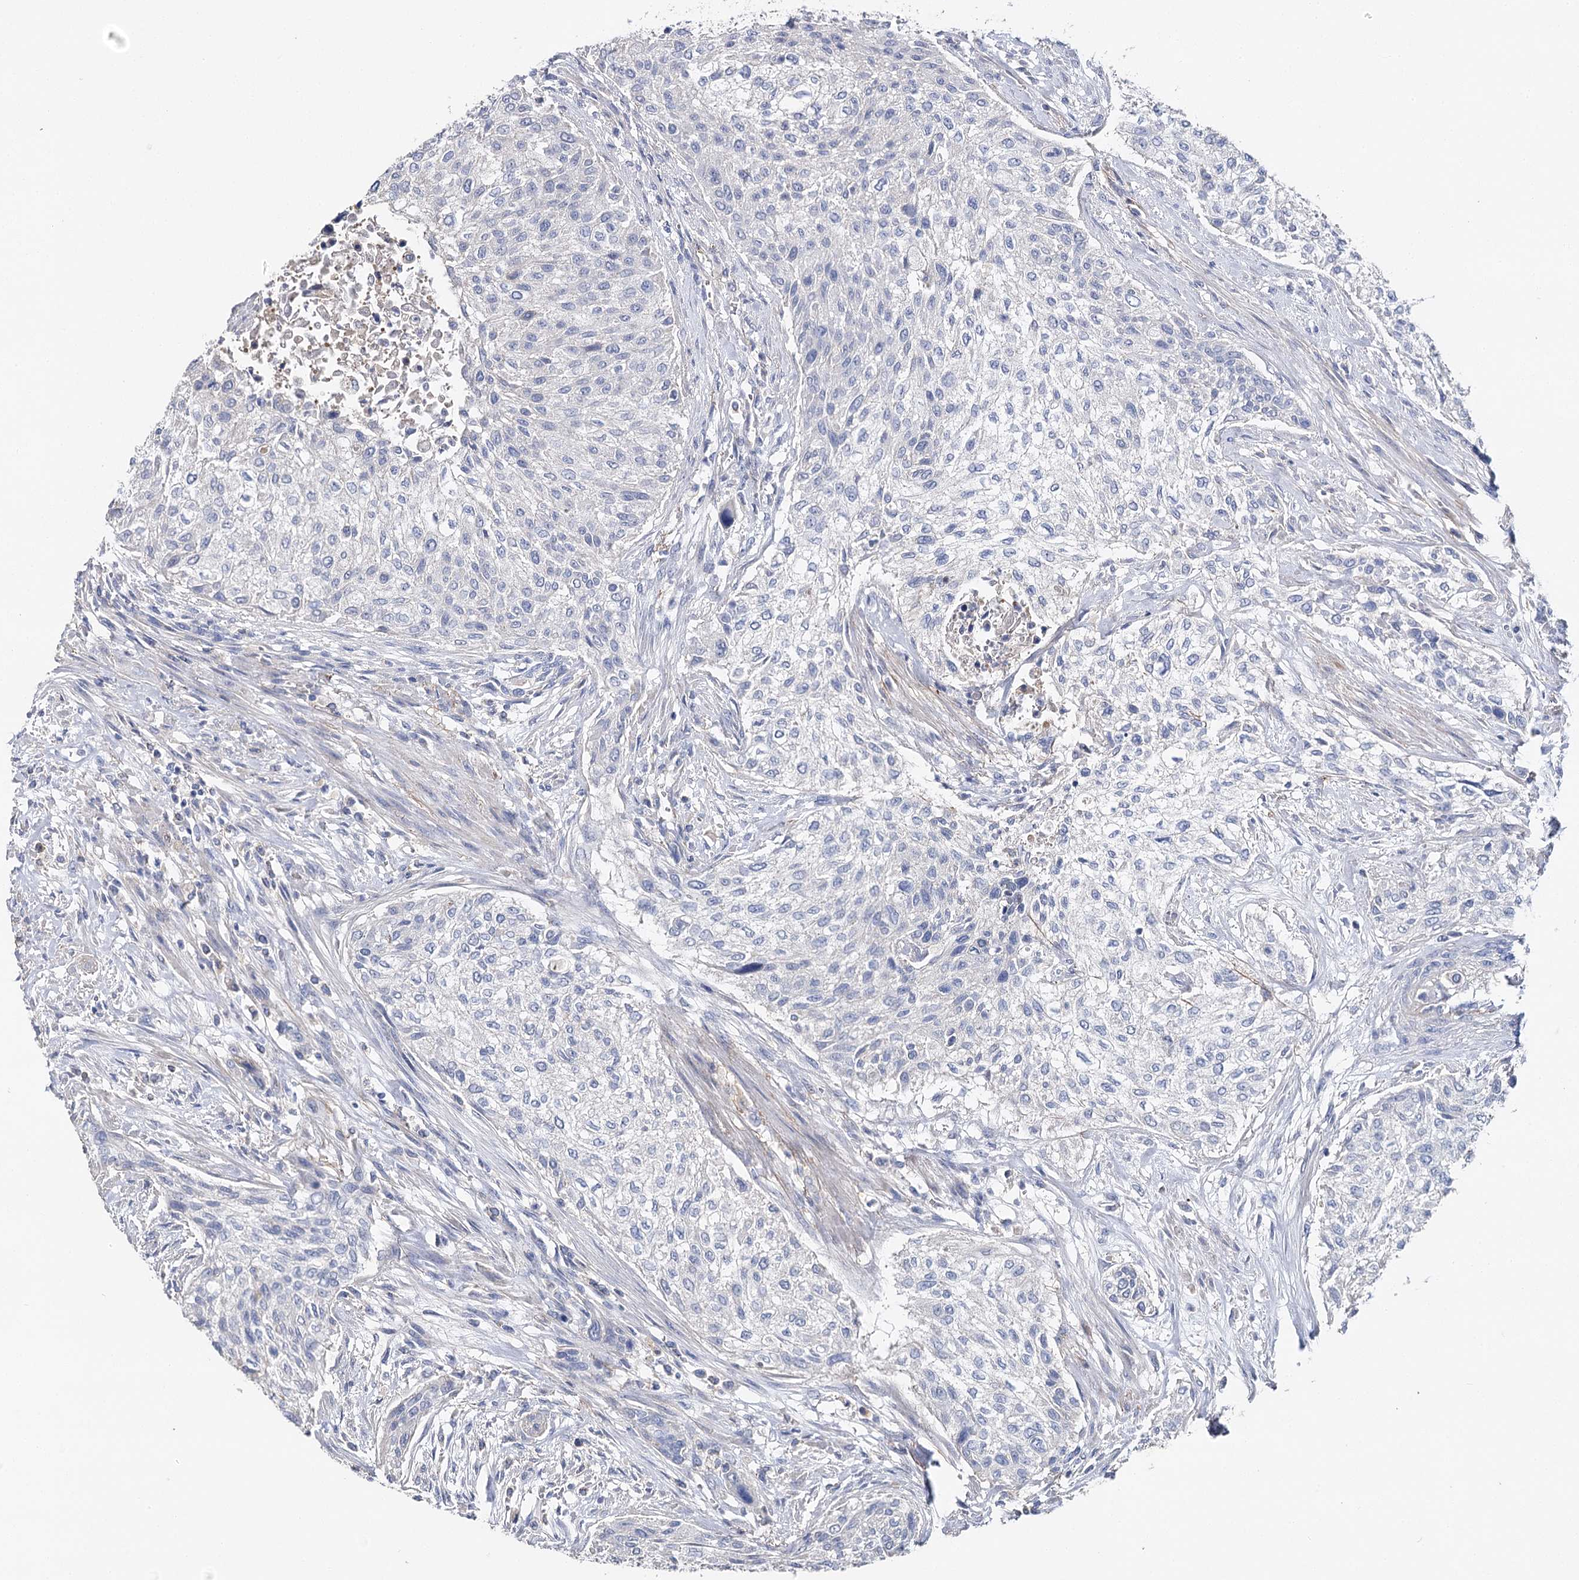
{"staining": {"intensity": "negative", "quantity": "none", "location": "none"}, "tissue": "urothelial cancer", "cell_type": "Tumor cells", "image_type": "cancer", "snomed": [{"axis": "morphology", "description": "Normal tissue, NOS"}, {"axis": "morphology", "description": "Urothelial carcinoma, NOS"}, {"axis": "topography", "description": "Urinary bladder"}, {"axis": "topography", "description": "Peripheral nerve tissue"}], "caption": "A high-resolution micrograph shows immunohistochemistry (IHC) staining of urothelial cancer, which displays no significant positivity in tumor cells. (DAB (3,3'-diaminobenzidine) immunohistochemistry (IHC) with hematoxylin counter stain).", "gene": "EPYC", "patient": {"sex": "male", "age": 35}}